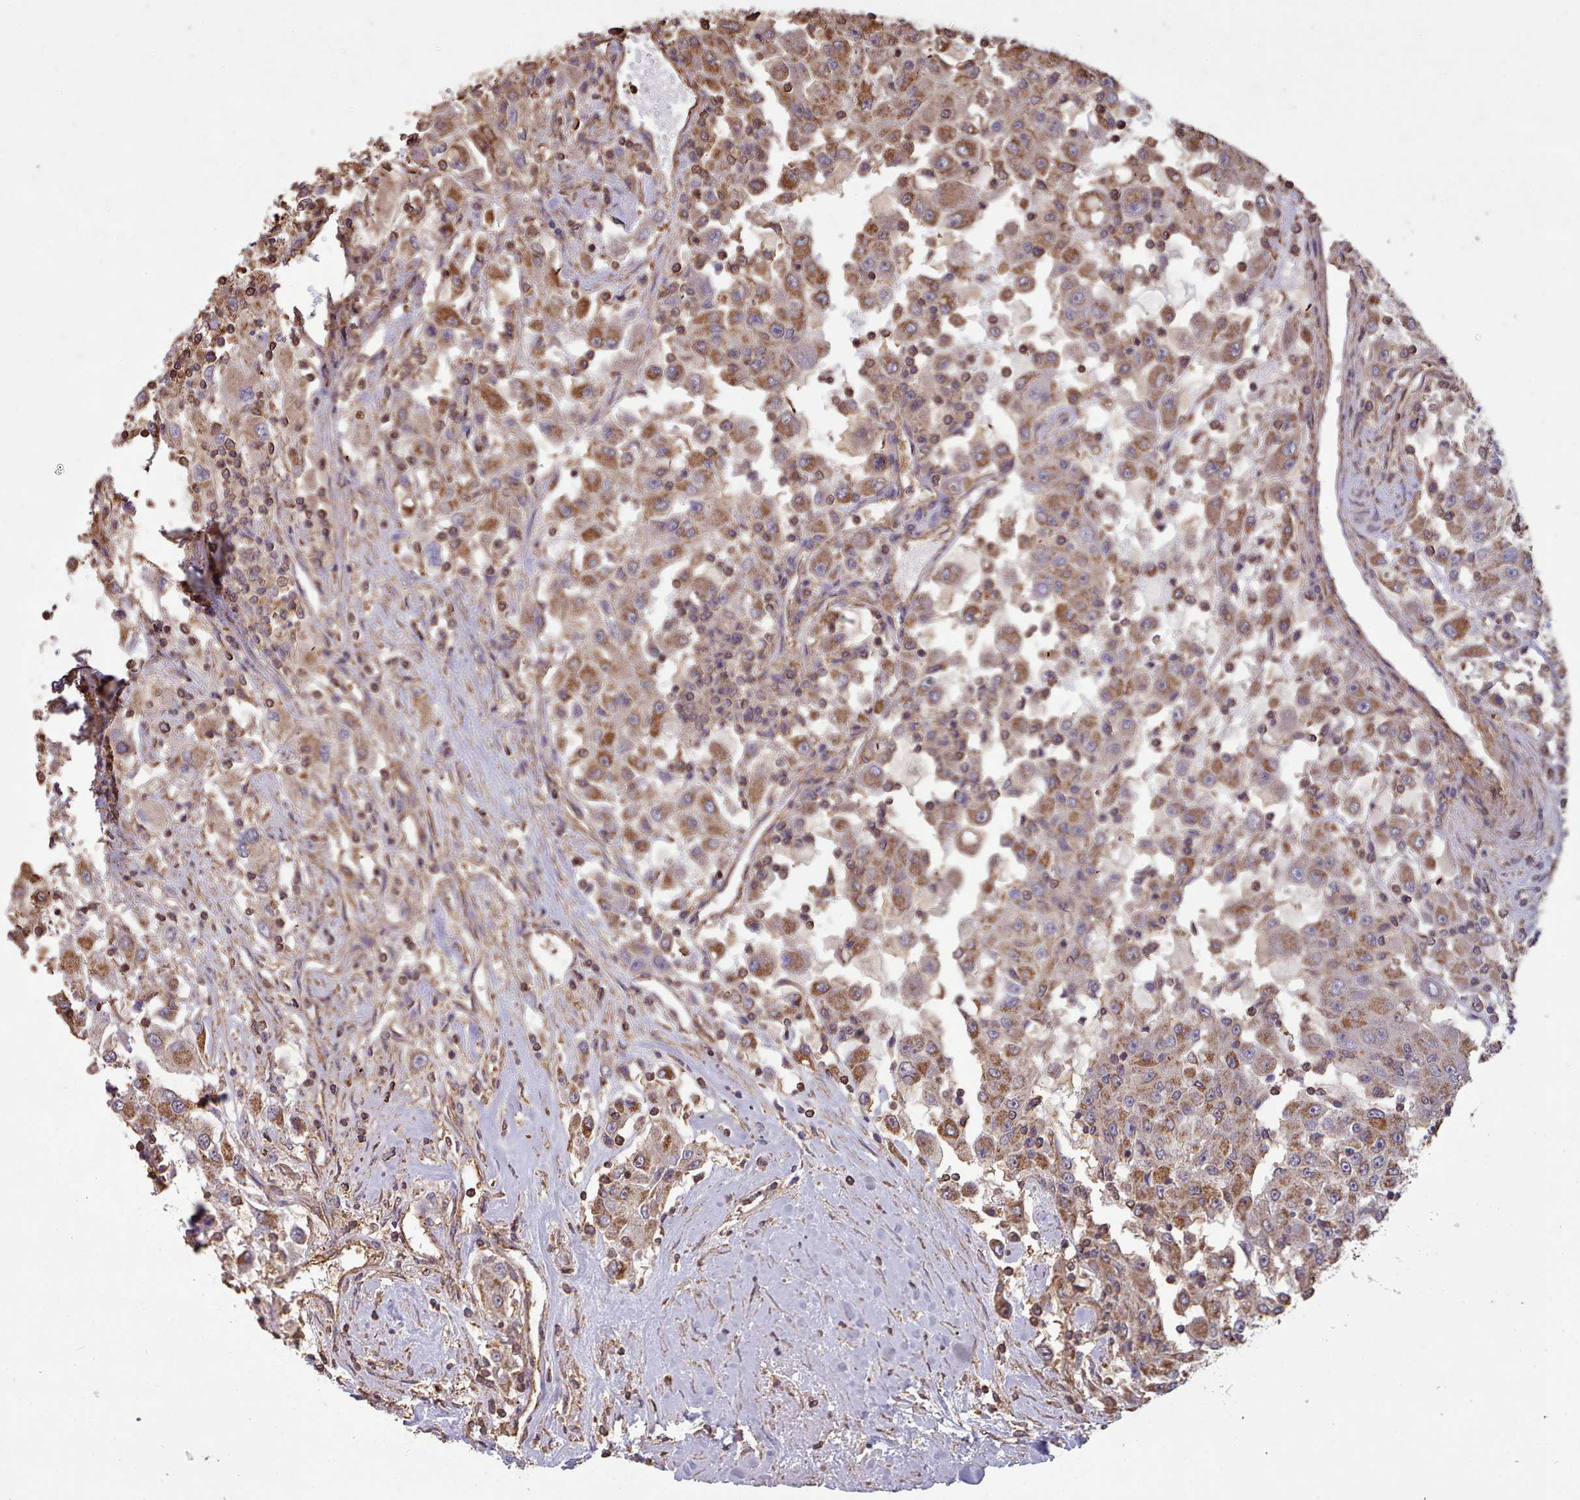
{"staining": {"intensity": "moderate", "quantity": ">75%", "location": "cytoplasmic/membranous"}, "tissue": "renal cancer", "cell_type": "Tumor cells", "image_type": "cancer", "snomed": [{"axis": "morphology", "description": "Adenocarcinoma, NOS"}, {"axis": "topography", "description": "Kidney"}], "caption": "A brown stain labels moderate cytoplasmic/membranous positivity of a protein in adenocarcinoma (renal) tumor cells.", "gene": "METRN", "patient": {"sex": "female", "age": 67}}